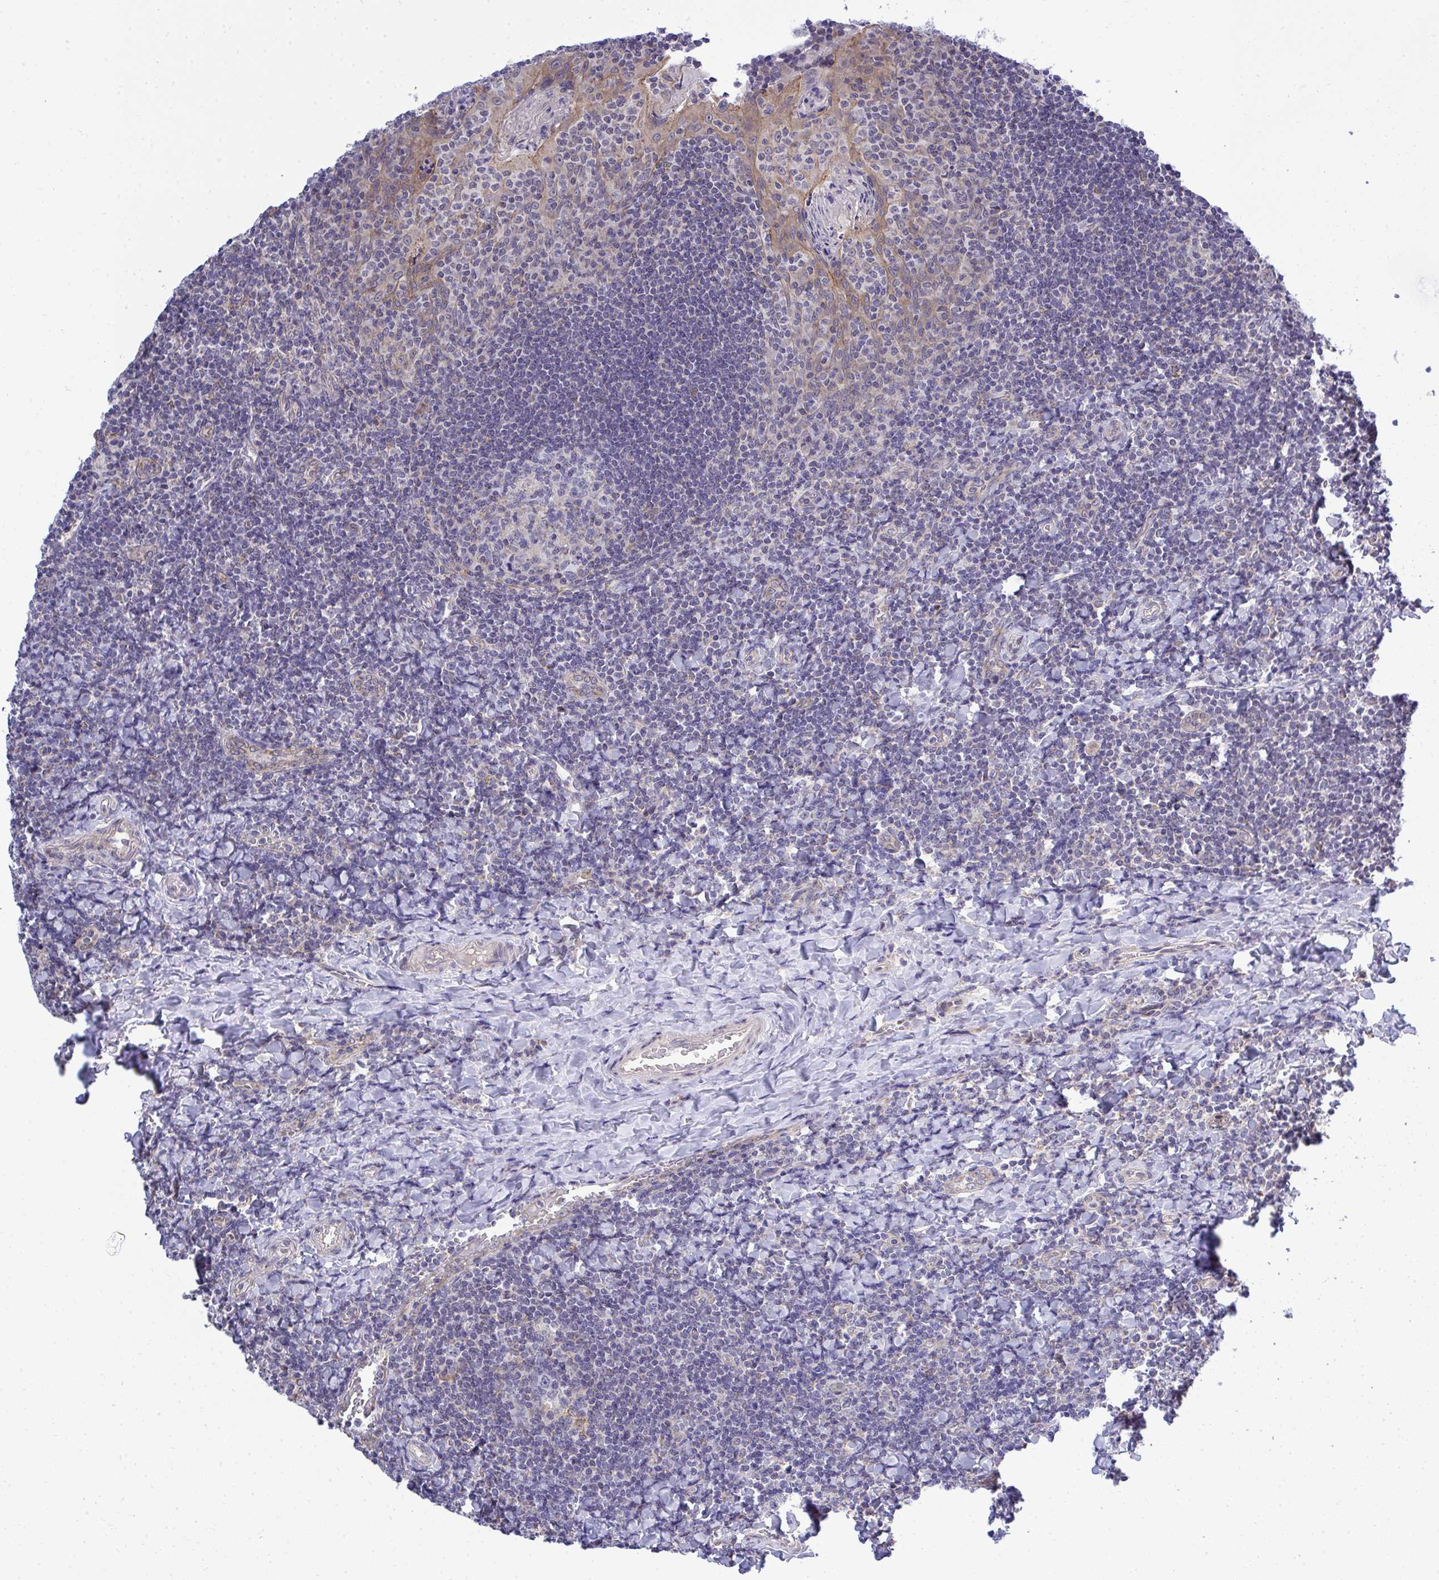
{"staining": {"intensity": "negative", "quantity": "none", "location": "none"}, "tissue": "tonsil", "cell_type": "Germinal center cells", "image_type": "normal", "snomed": [{"axis": "morphology", "description": "Normal tissue, NOS"}, {"axis": "topography", "description": "Tonsil"}], "caption": "Immunohistochemistry (IHC) micrograph of normal tonsil: human tonsil stained with DAB (3,3'-diaminobenzidine) demonstrates no significant protein staining in germinal center cells. (Stains: DAB (3,3'-diaminobenzidine) immunohistochemistry with hematoxylin counter stain, Microscopy: brightfield microscopy at high magnification).", "gene": "XAF1", "patient": {"sex": "male", "age": 17}}